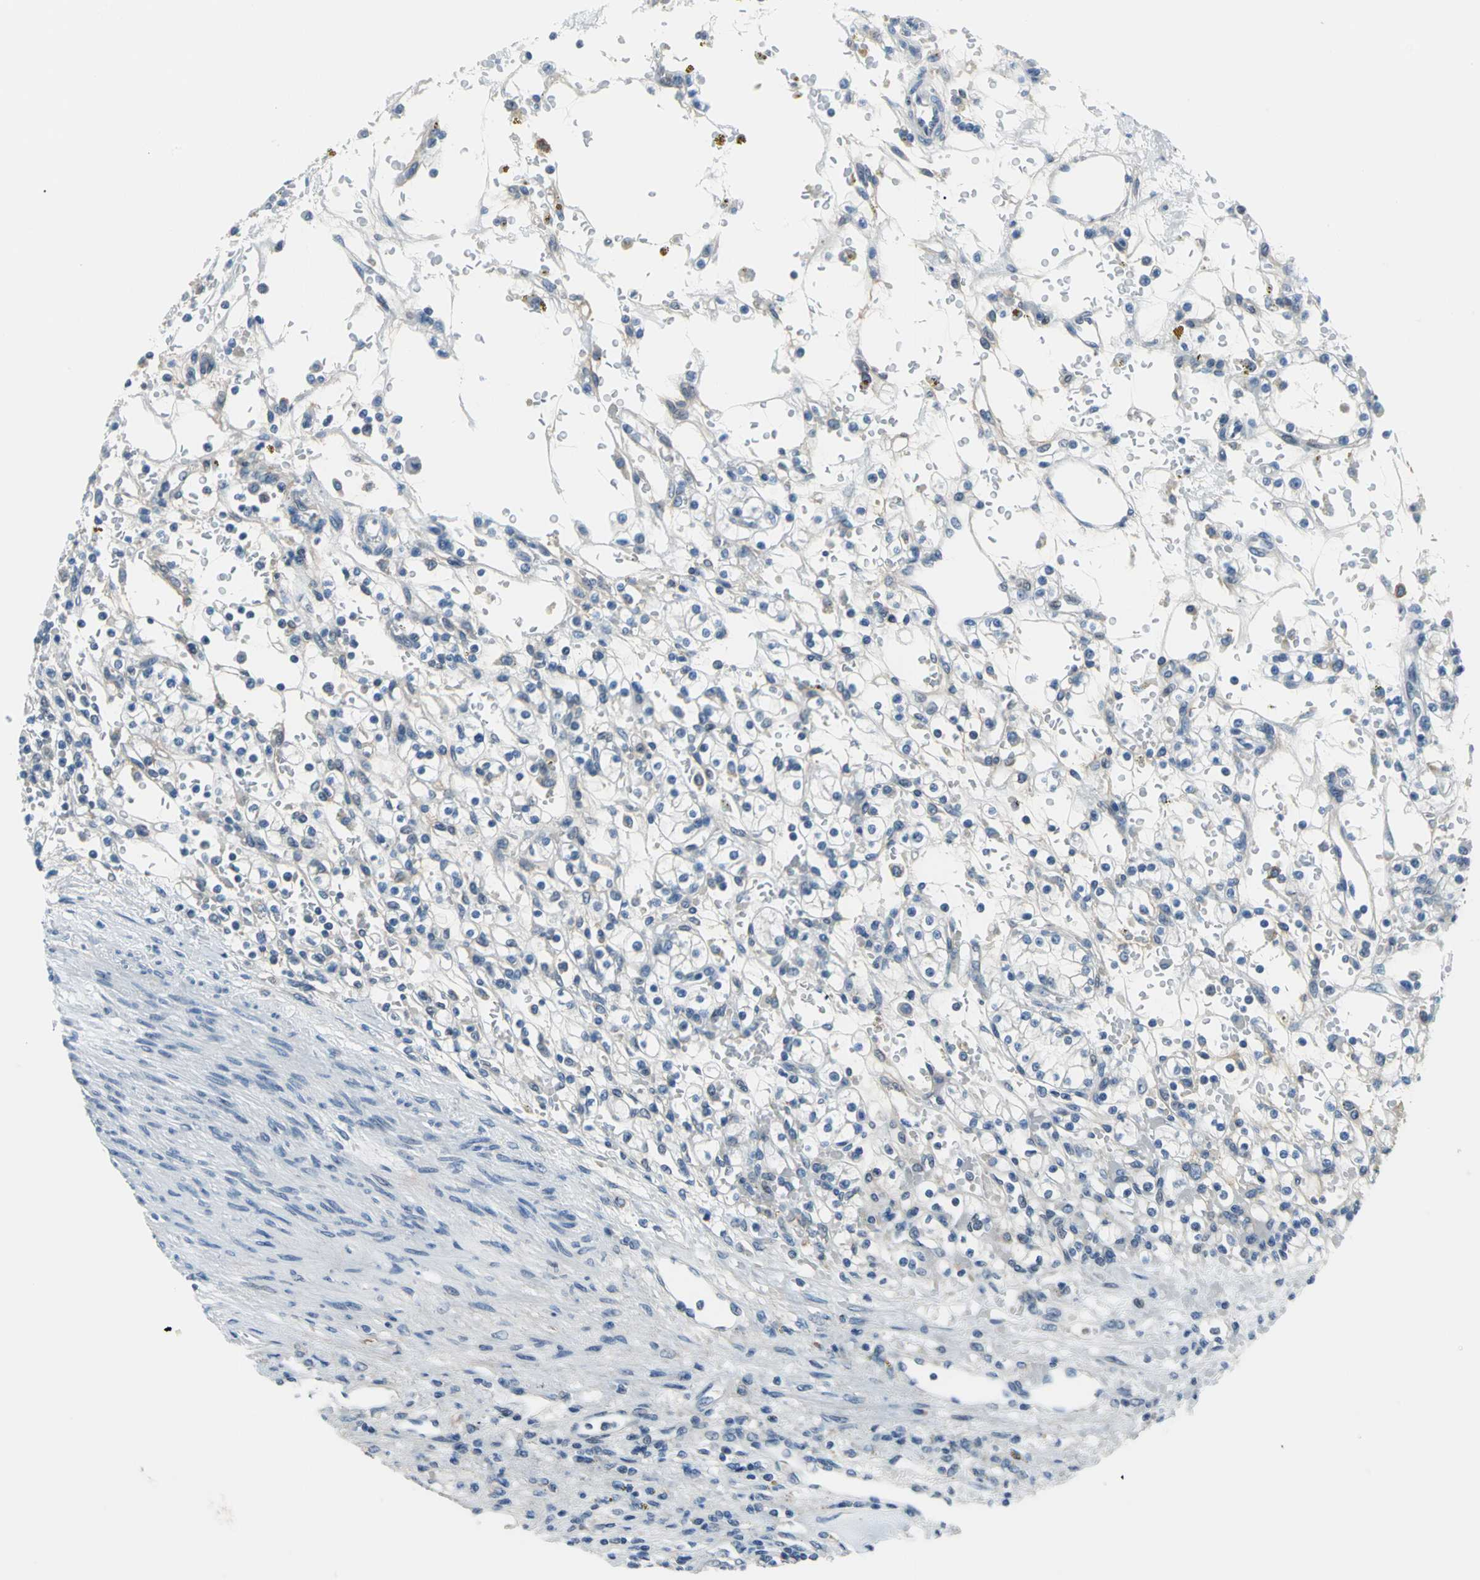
{"staining": {"intensity": "negative", "quantity": "none", "location": "none"}, "tissue": "renal cancer", "cell_type": "Tumor cells", "image_type": "cancer", "snomed": [{"axis": "morphology", "description": "Normal tissue, NOS"}, {"axis": "morphology", "description": "Adenocarcinoma, NOS"}, {"axis": "topography", "description": "Kidney"}], "caption": "Tumor cells show no significant protein positivity in renal cancer (adenocarcinoma). (DAB immunohistochemistry visualized using brightfield microscopy, high magnification).", "gene": "ZNF415", "patient": {"sex": "female", "age": 55}}